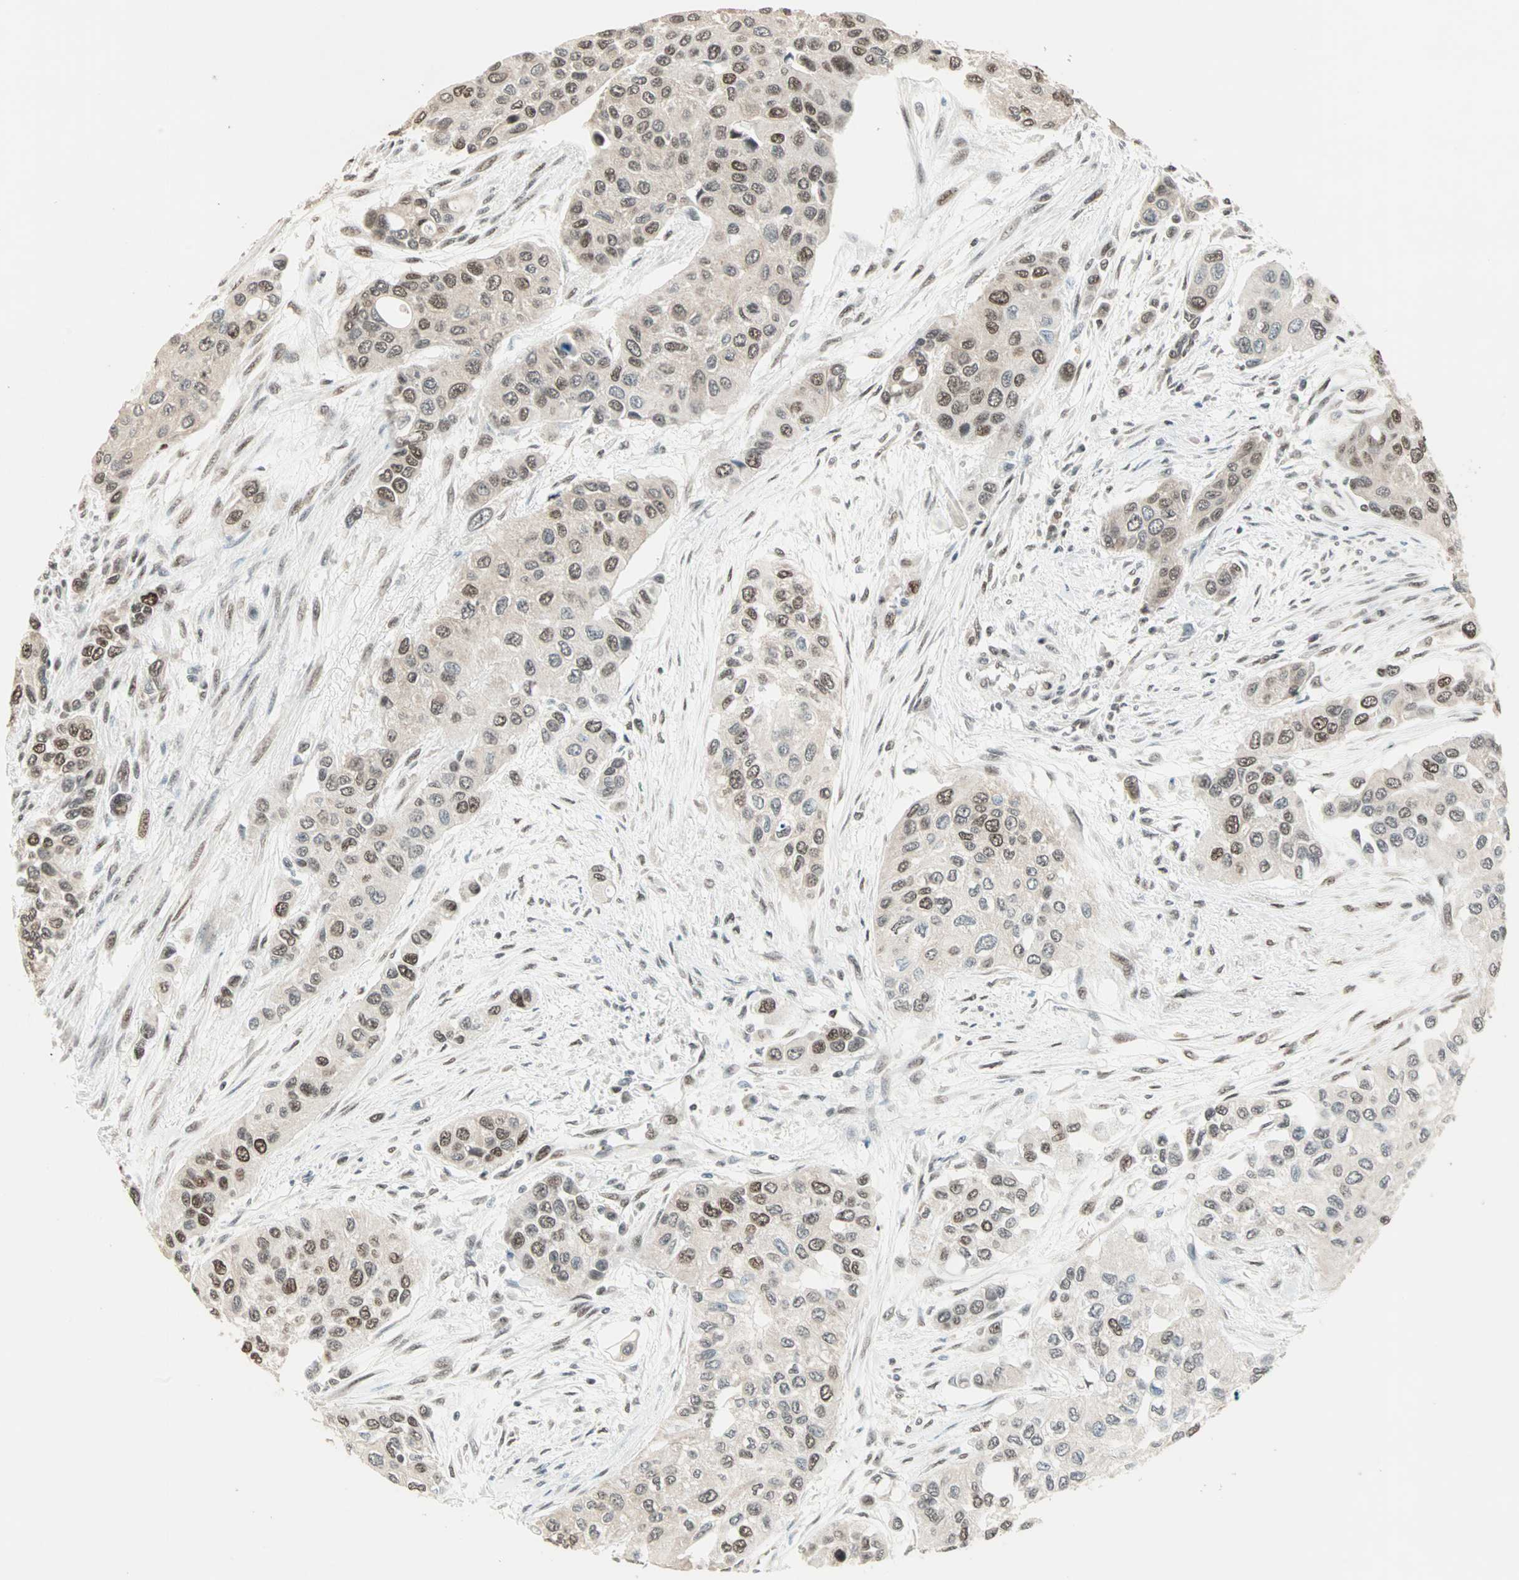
{"staining": {"intensity": "moderate", "quantity": "25%-75%", "location": "nuclear"}, "tissue": "urothelial cancer", "cell_type": "Tumor cells", "image_type": "cancer", "snomed": [{"axis": "morphology", "description": "Urothelial carcinoma, High grade"}, {"axis": "topography", "description": "Urinary bladder"}], "caption": "Tumor cells reveal moderate nuclear positivity in approximately 25%-75% of cells in urothelial cancer. Using DAB (3,3'-diaminobenzidine) (brown) and hematoxylin (blue) stains, captured at high magnification using brightfield microscopy.", "gene": "MDC1", "patient": {"sex": "female", "age": 56}}